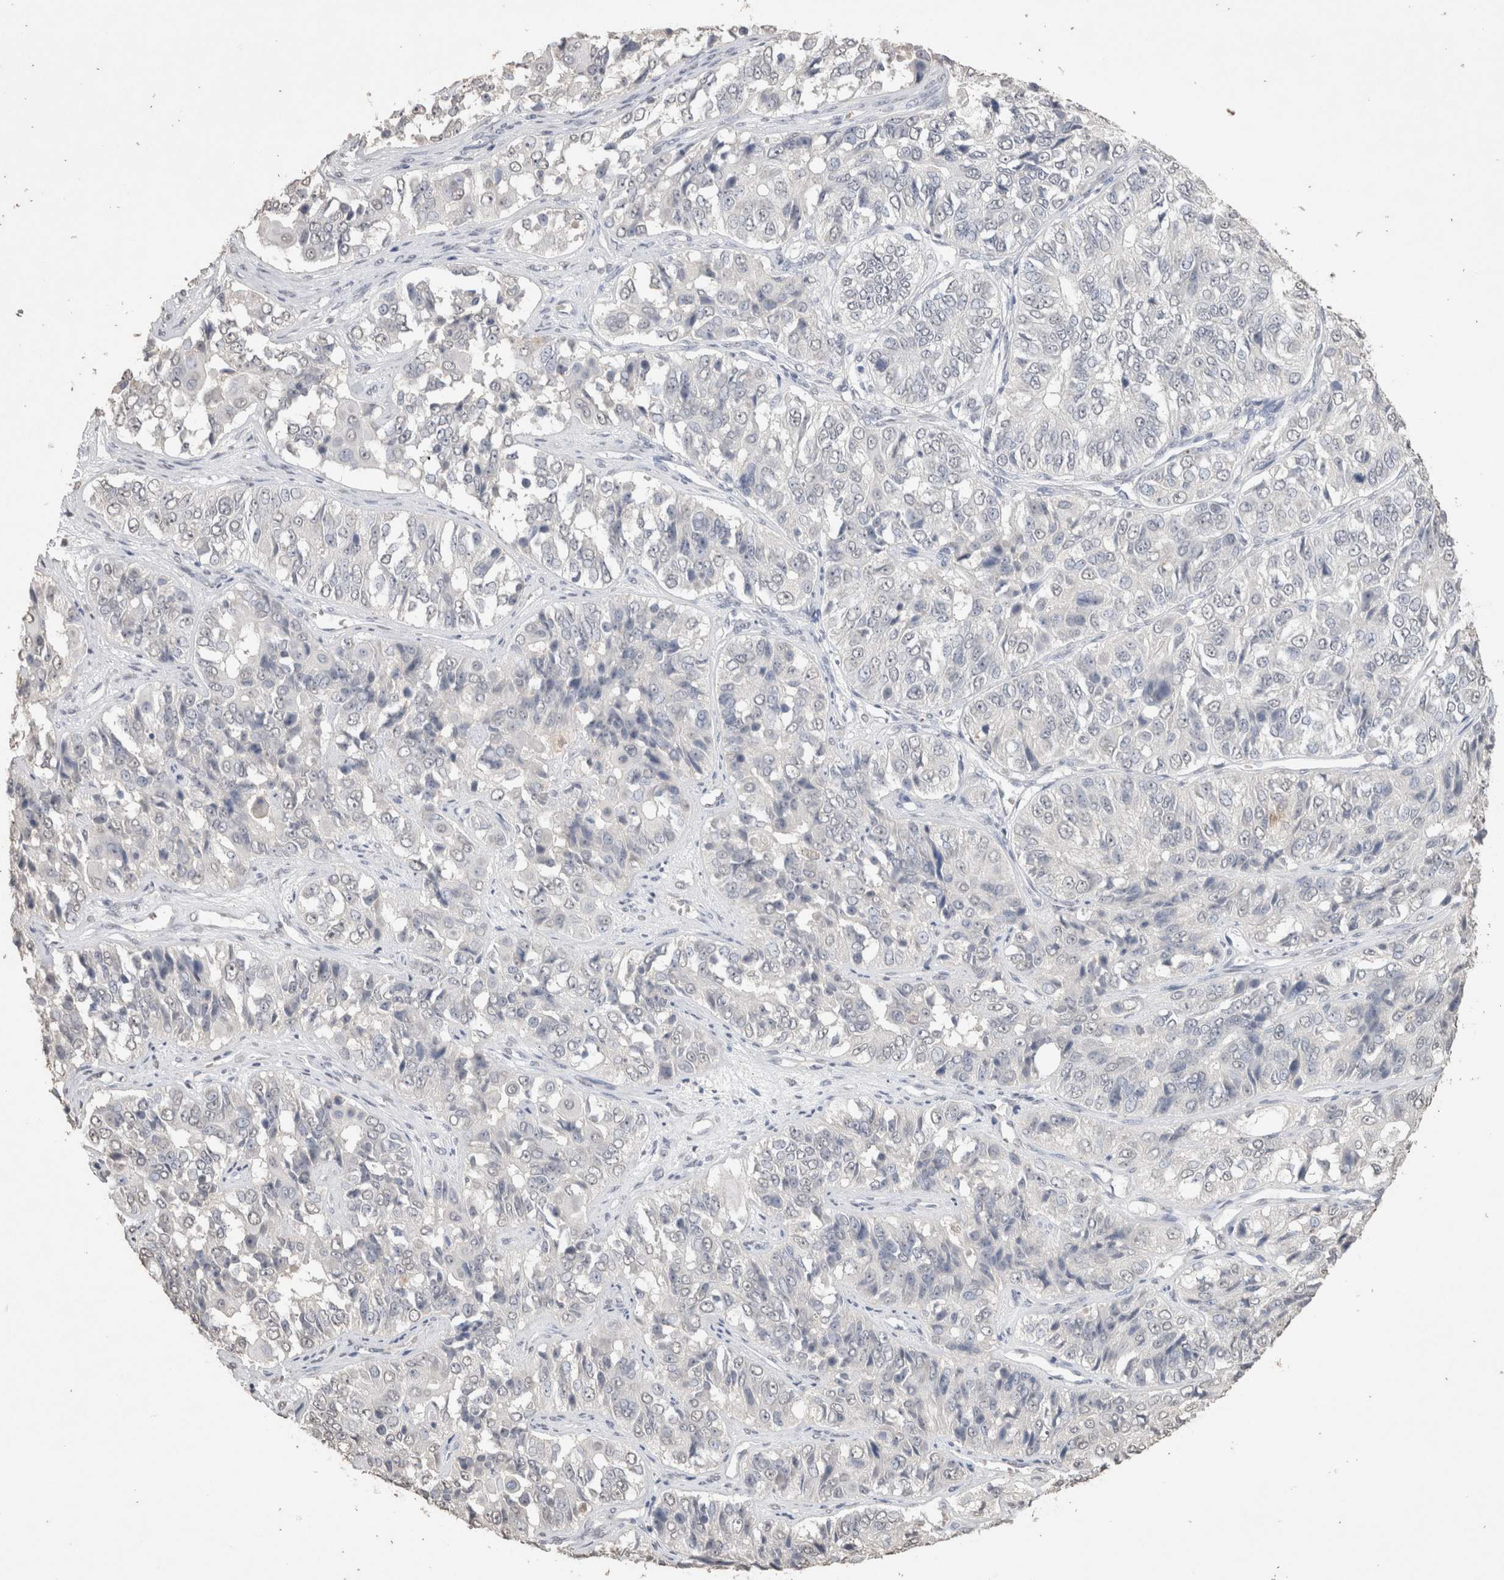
{"staining": {"intensity": "negative", "quantity": "none", "location": "none"}, "tissue": "ovarian cancer", "cell_type": "Tumor cells", "image_type": "cancer", "snomed": [{"axis": "morphology", "description": "Carcinoma, endometroid"}, {"axis": "topography", "description": "Ovary"}], "caption": "IHC image of ovarian cancer stained for a protein (brown), which reveals no expression in tumor cells.", "gene": "LGALS2", "patient": {"sex": "female", "age": 51}}